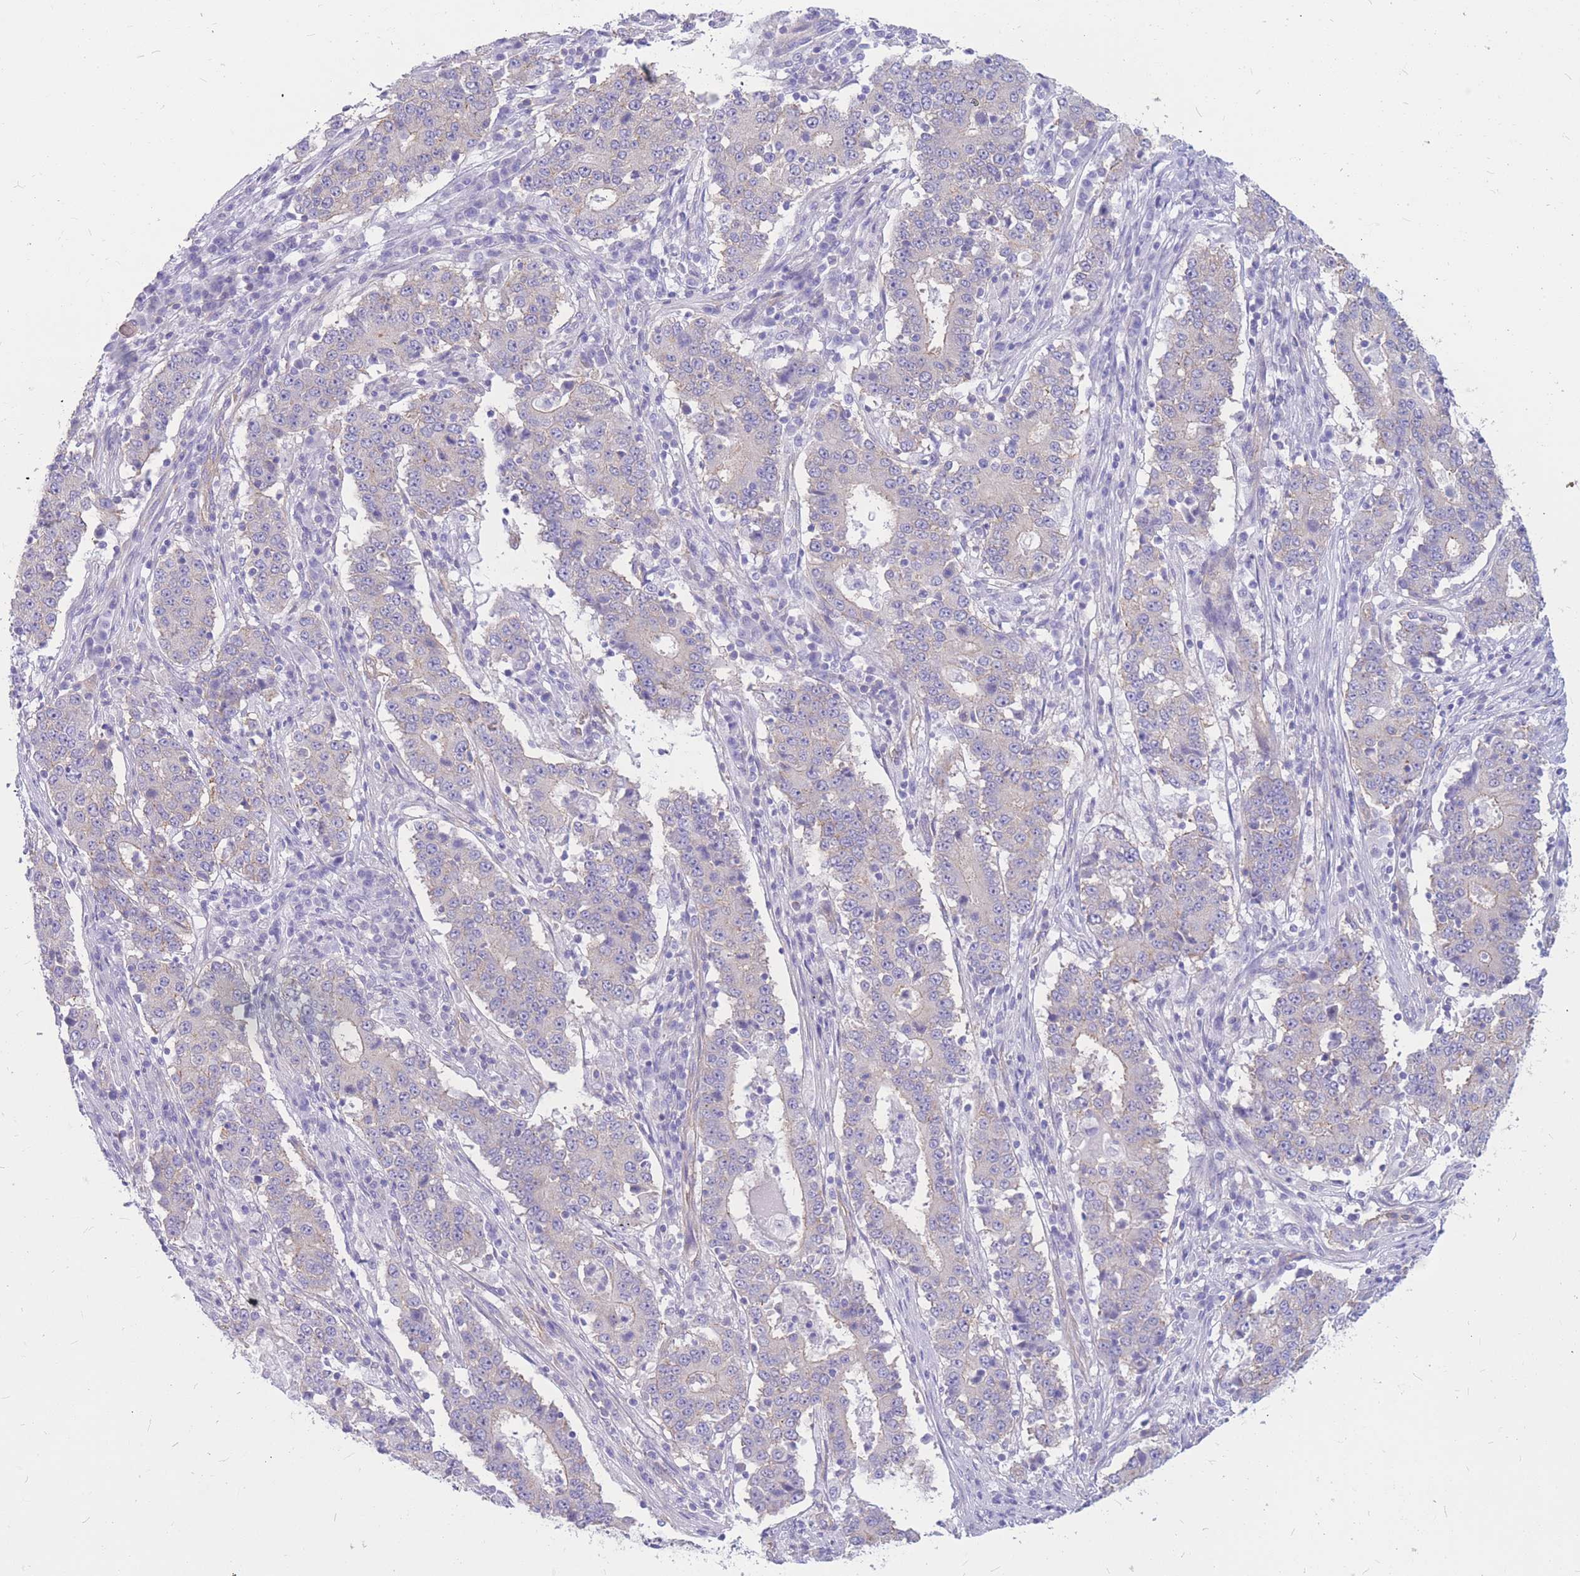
{"staining": {"intensity": "negative", "quantity": "none", "location": "none"}, "tissue": "stomach cancer", "cell_type": "Tumor cells", "image_type": "cancer", "snomed": [{"axis": "morphology", "description": "Adenocarcinoma, NOS"}, {"axis": "topography", "description": "Stomach"}], "caption": "This is a photomicrograph of immunohistochemistry (IHC) staining of stomach adenocarcinoma, which shows no expression in tumor cells.", "gene": "ADD2", "patient": {"sex": "male", "age": 59}}